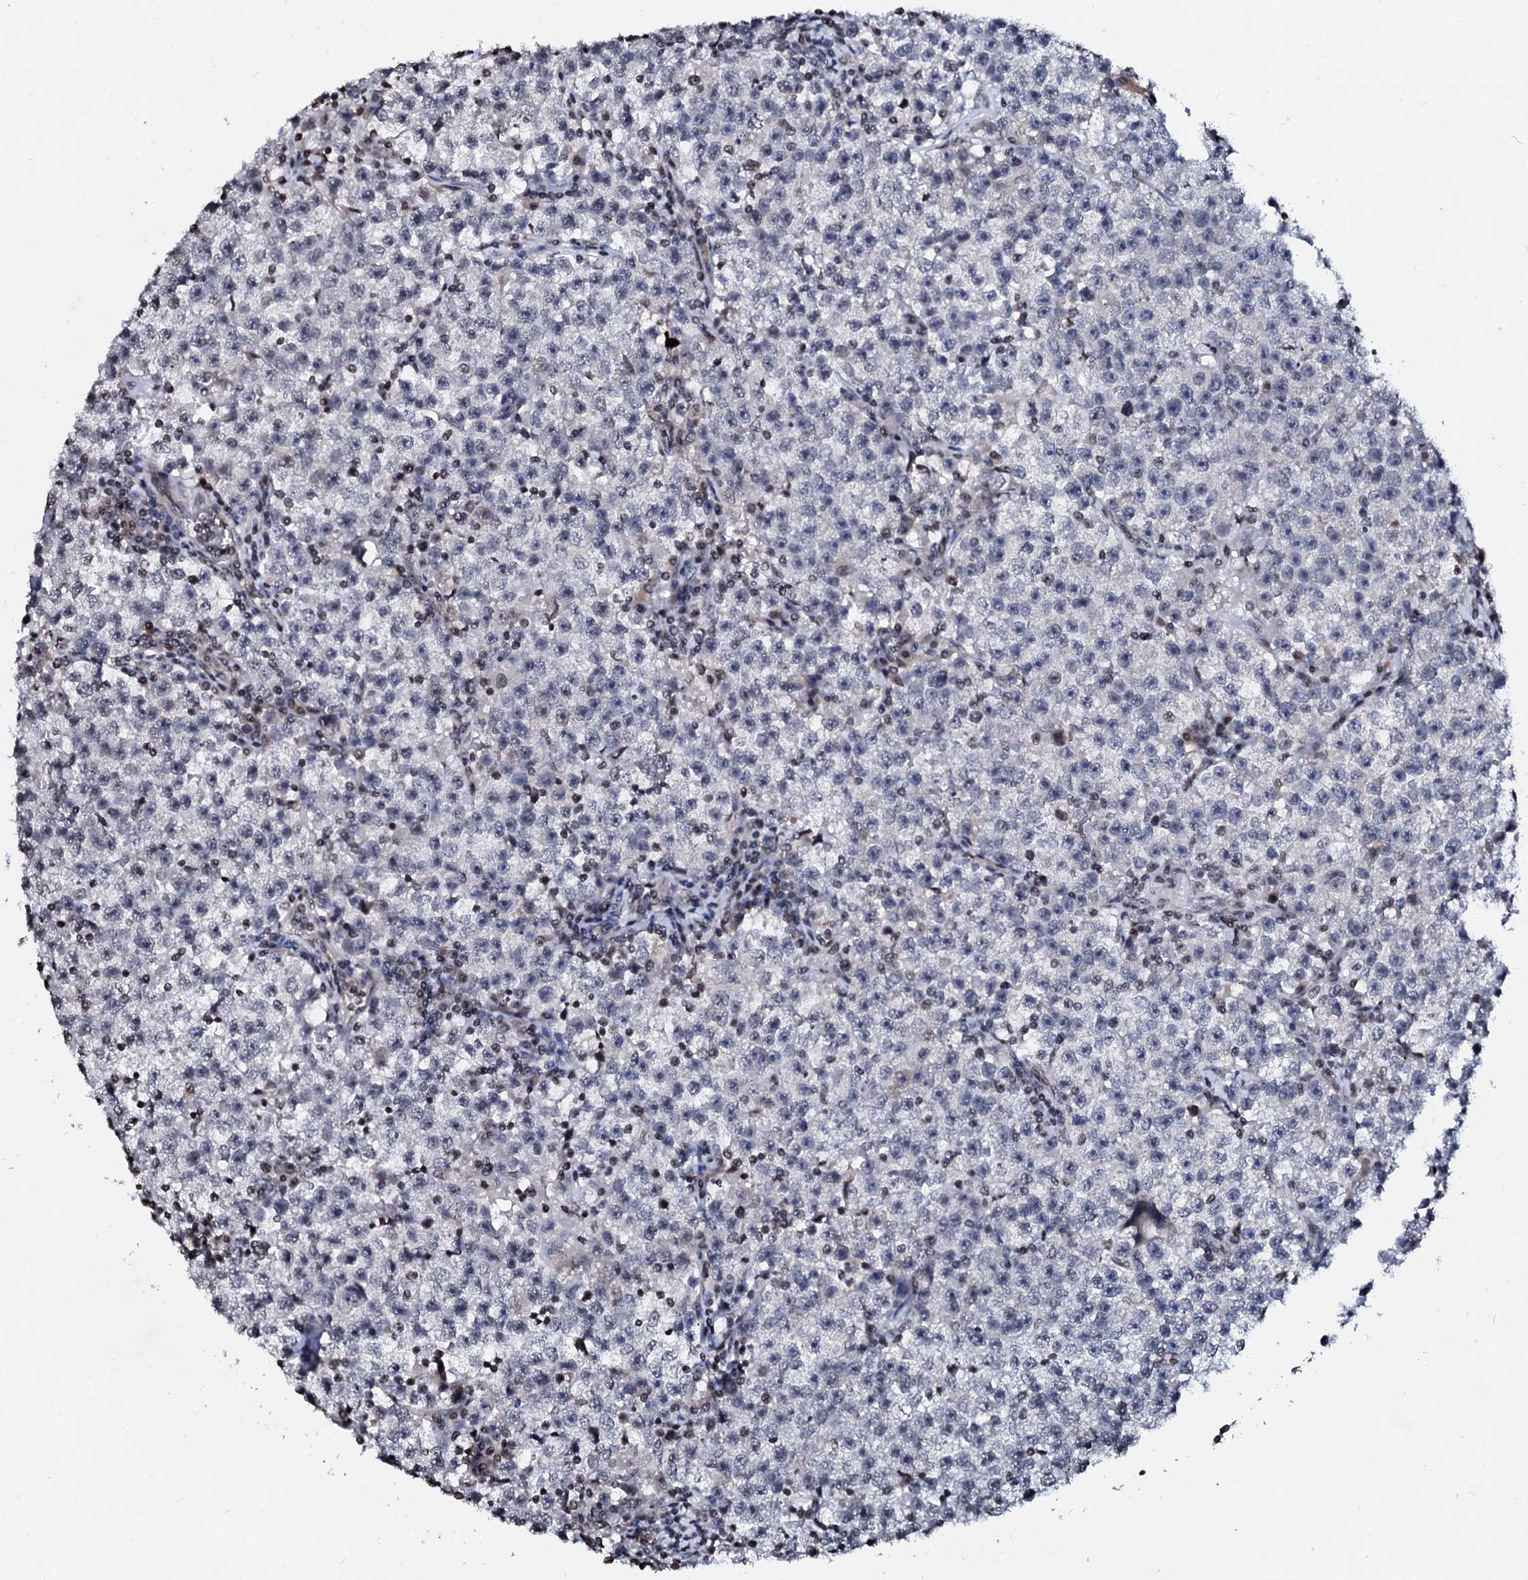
{"staining": {"intensity": "negative", "quantity": "none", "location": "none"}, "tissue": "testis cancer", "cell_type": "Tumor cells", "image_type": "cancer", "snomed": [{"axis": "morphology", "description": "Seminoma, NOS"}, {"axis": "topography", "description": "Testis"}], "caption": "Immunohistochemistry of testis seminoma demonstrates no staining in tumor cells.", "gene": "LSM11", "patient": {"sex": "male", "age": 22}}